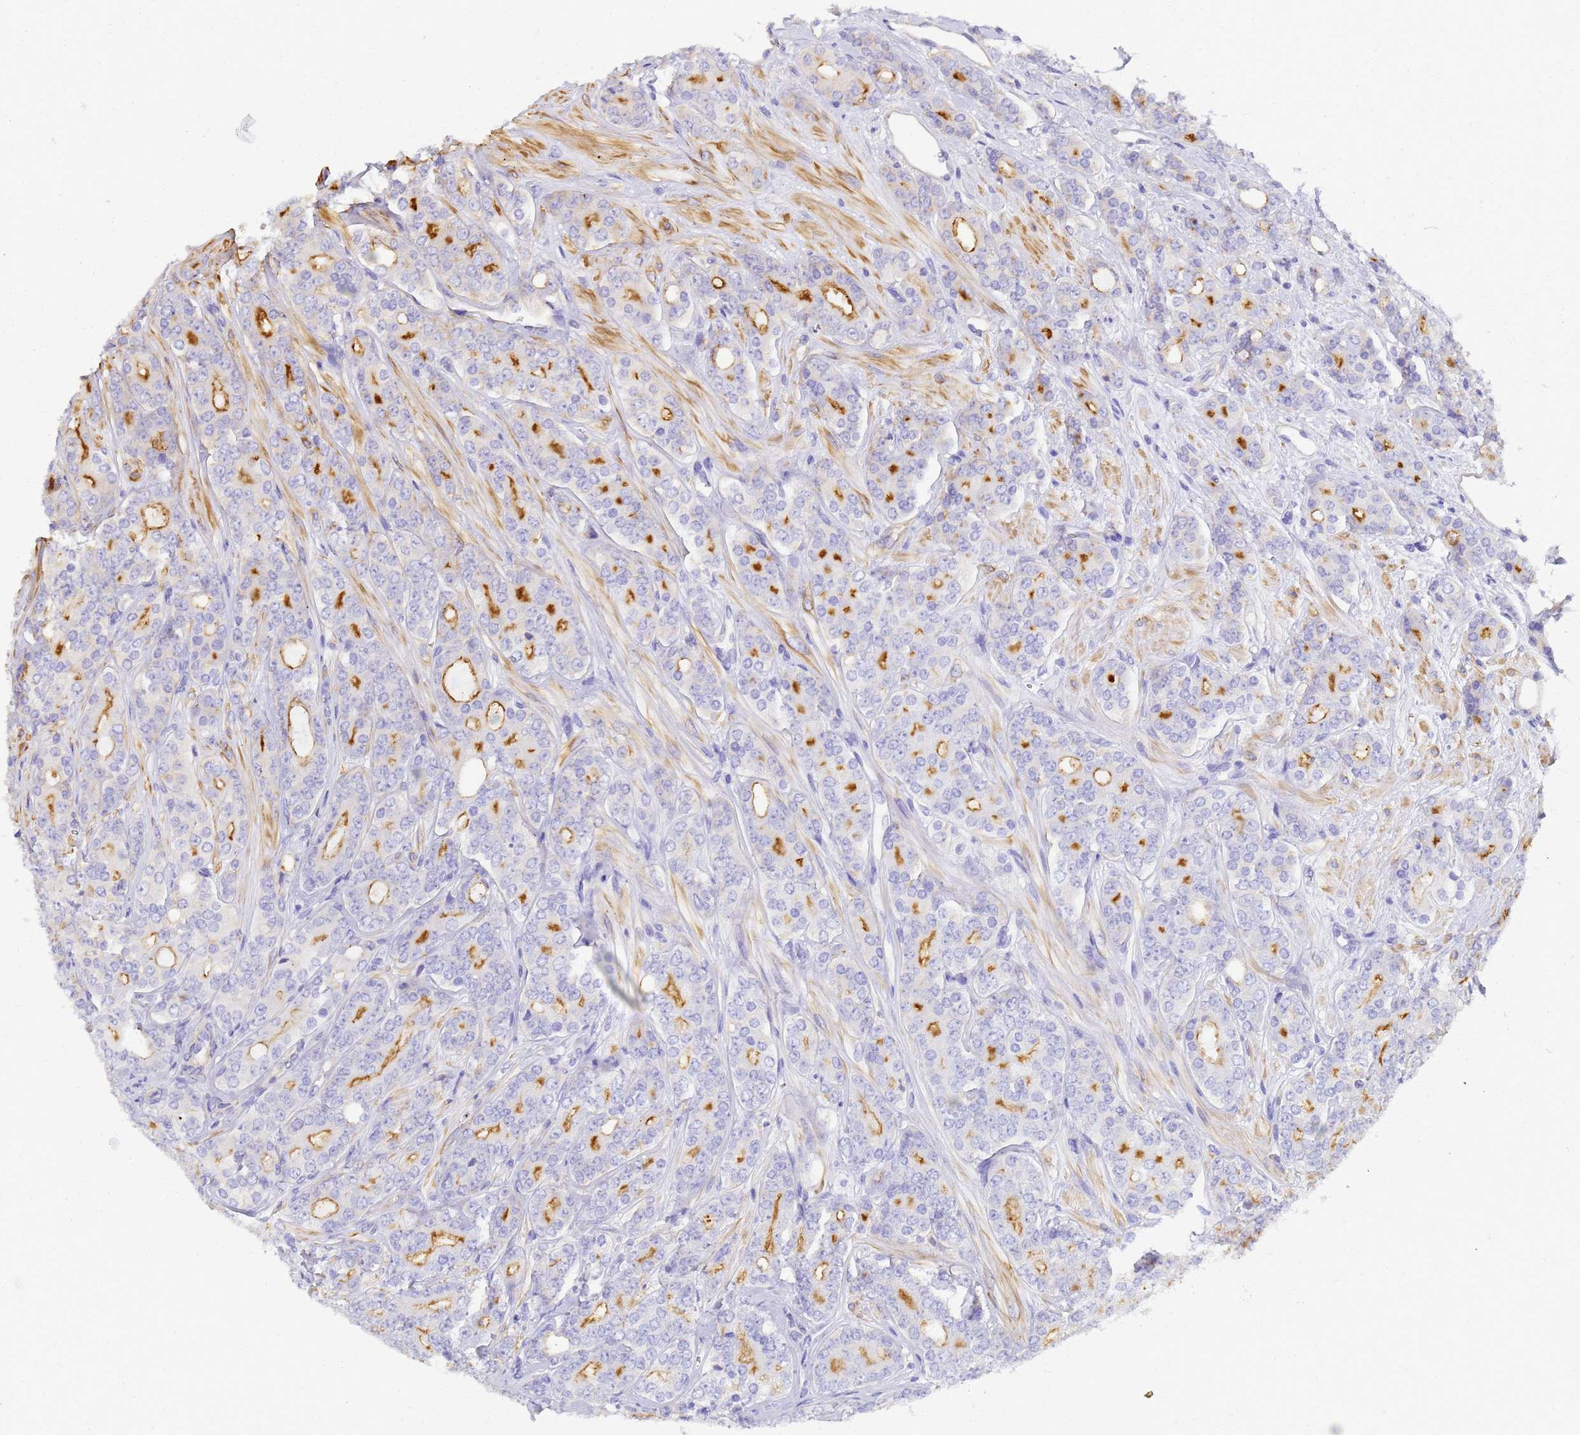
{"staining": {"intensity": "moderate", "quantity": "25%-75%", "location": "cytoplasmic/membranous"}, "tissue": "prostate cancer", "cell_type": "Tumor cells", "image_type": "cancer", "snomed": [{"axis": "morphology", "description": "Adenocarcinoma, High grade"}, {"axis": "topography", "description": "Prostate"}], "caption": "There is medium levels of moderate cytoplasmic/membranous expression in tumor cells of prostate cancer, as demonstrated by immunohistochemical staining (brown color).", "gene": "MYL12A", "patient": {"sex": "male", "age": 62}}